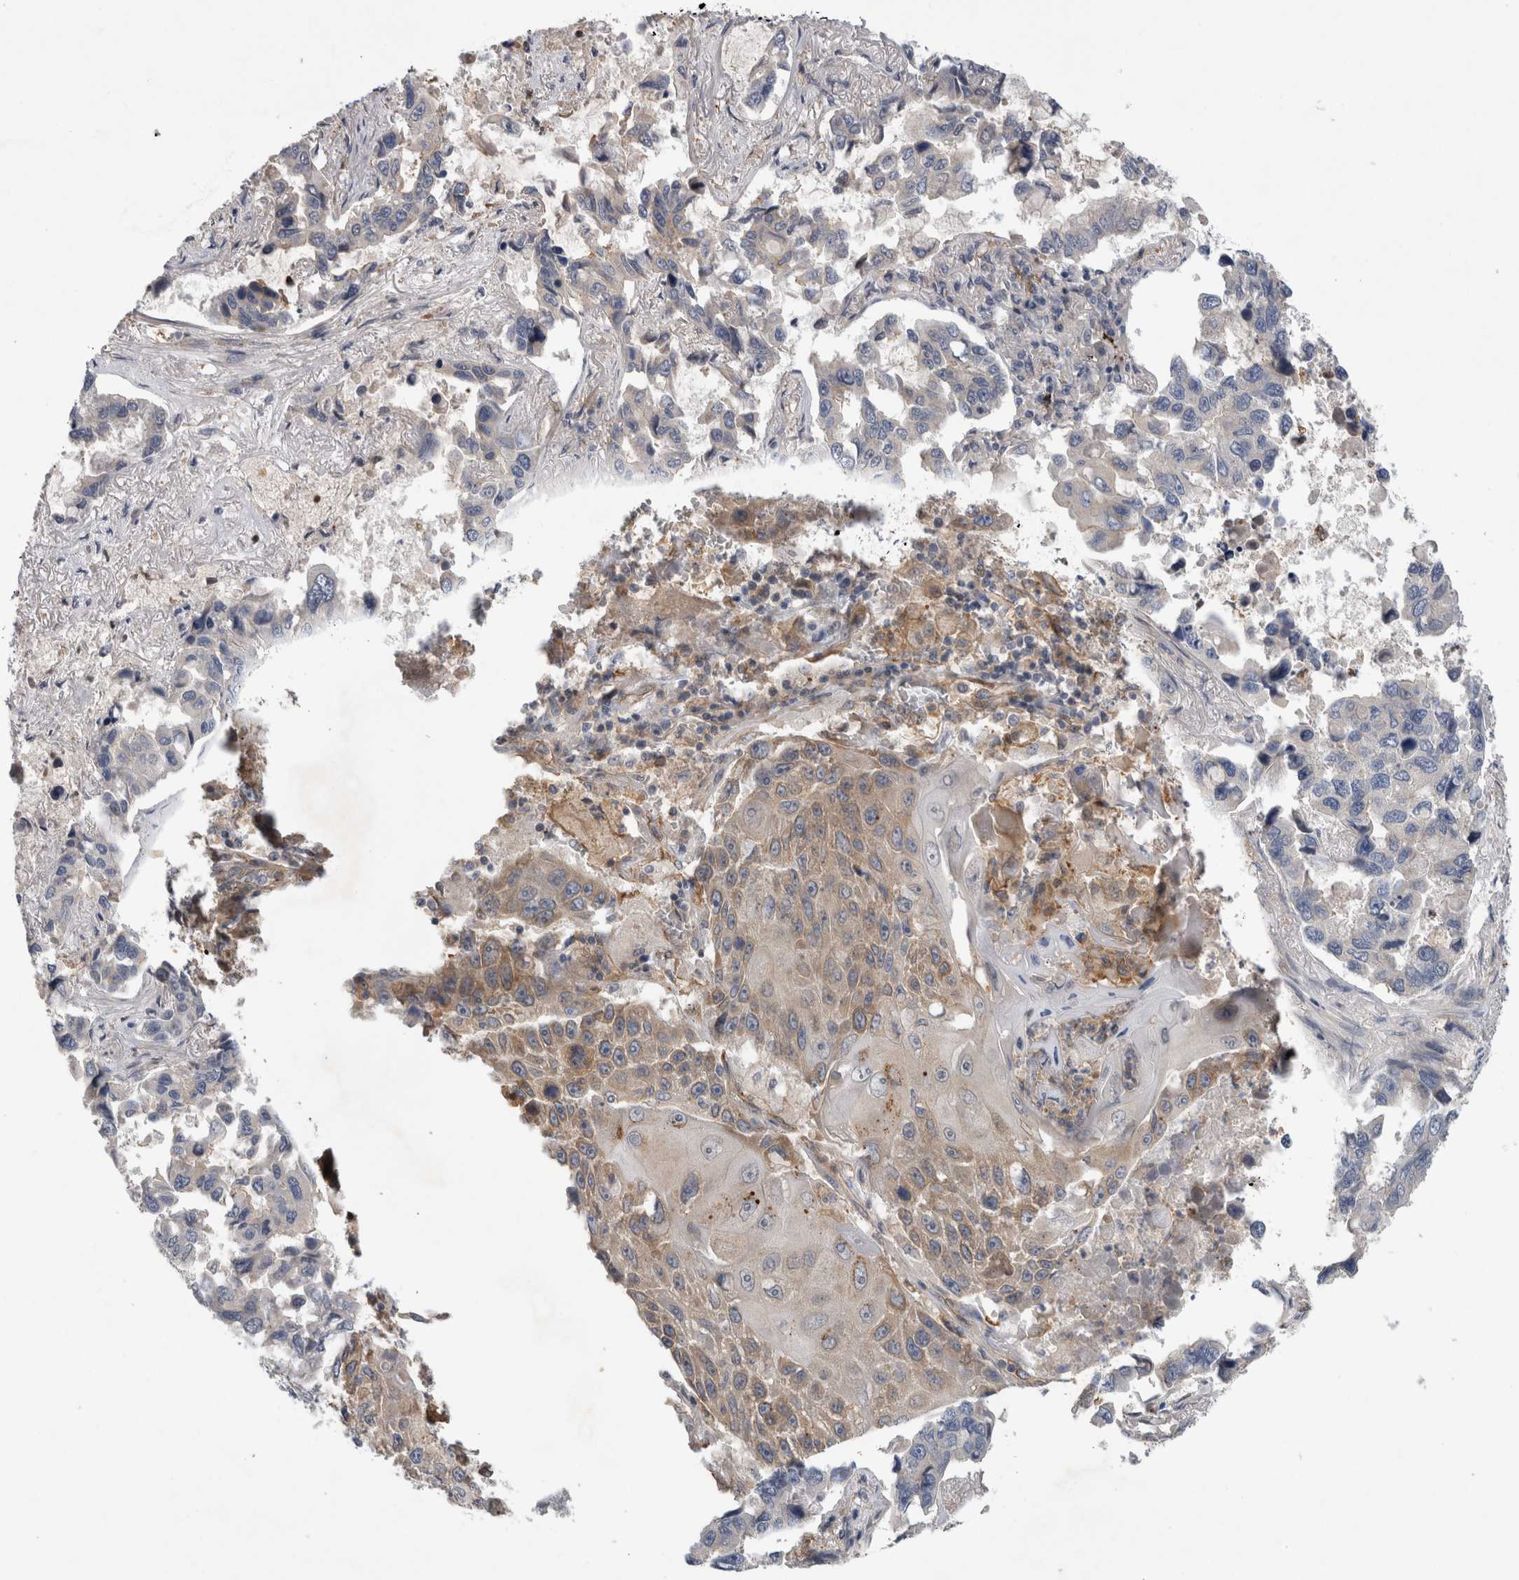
{"staining": {"intensity": "negative", "quantity": "none", "location": "none"}, "tissue": "lung cancer", "cell_type": "Tumor cells", "image_type": "cancer", "snomed": [{"axis": "morphology", "description": "Adenocarcinoma, NOS"}, {"axis": "topography", "description": "Lung"}], "caption": "The image shows no significant expression in tumor cells of lung adenocarcinoma.", "gene": "ANKFY1", "patient": {"sex": "male", "age": 64}}